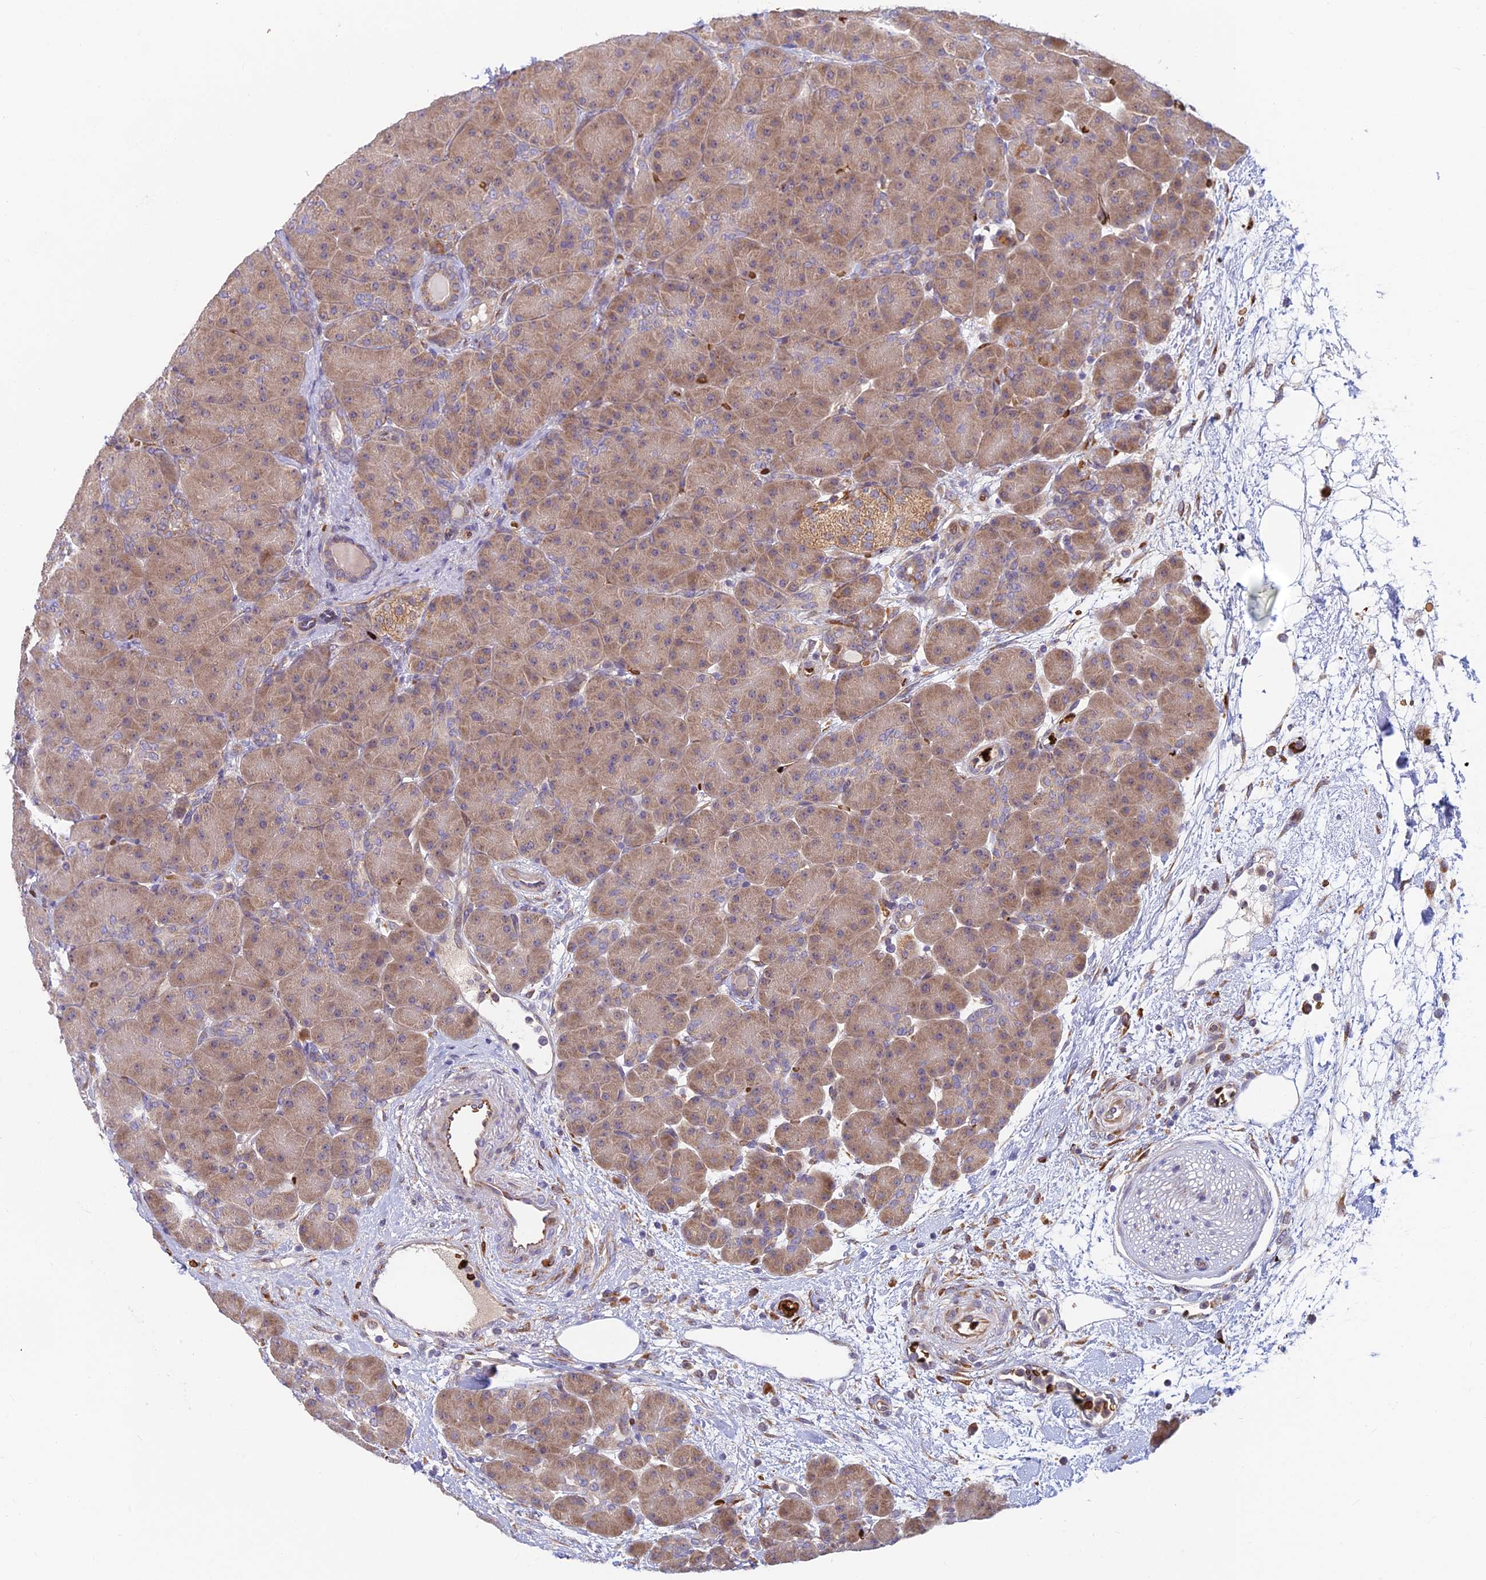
{"staining": {"intensity": "moderate", "quantity": "25%-75%", "location": "cytoplasmic/membranous"}, "tissue": "pancreas", "cell_type": "Exocrine glandular cells", "image_type": "normal", "snomed": [{"axis": "morphology", "description": "Normal tissue, NOS"}, {"axis": "topography", "description": "Pancreas"}], "caption": "High-magnification brightfield microscopy of unremarkable pancreas stained with DAB (brown) and counterstained with hematoxylin (blue). exocrine glandular cells exhibit moderate cytoplasmic/membranous expression is identified in approximately25%-75% of cells. (Brightfield microscopy of DAB IHC at high magnification).", "gene": "UFSP2", "patient": {"sex": "male", "age": 66}}